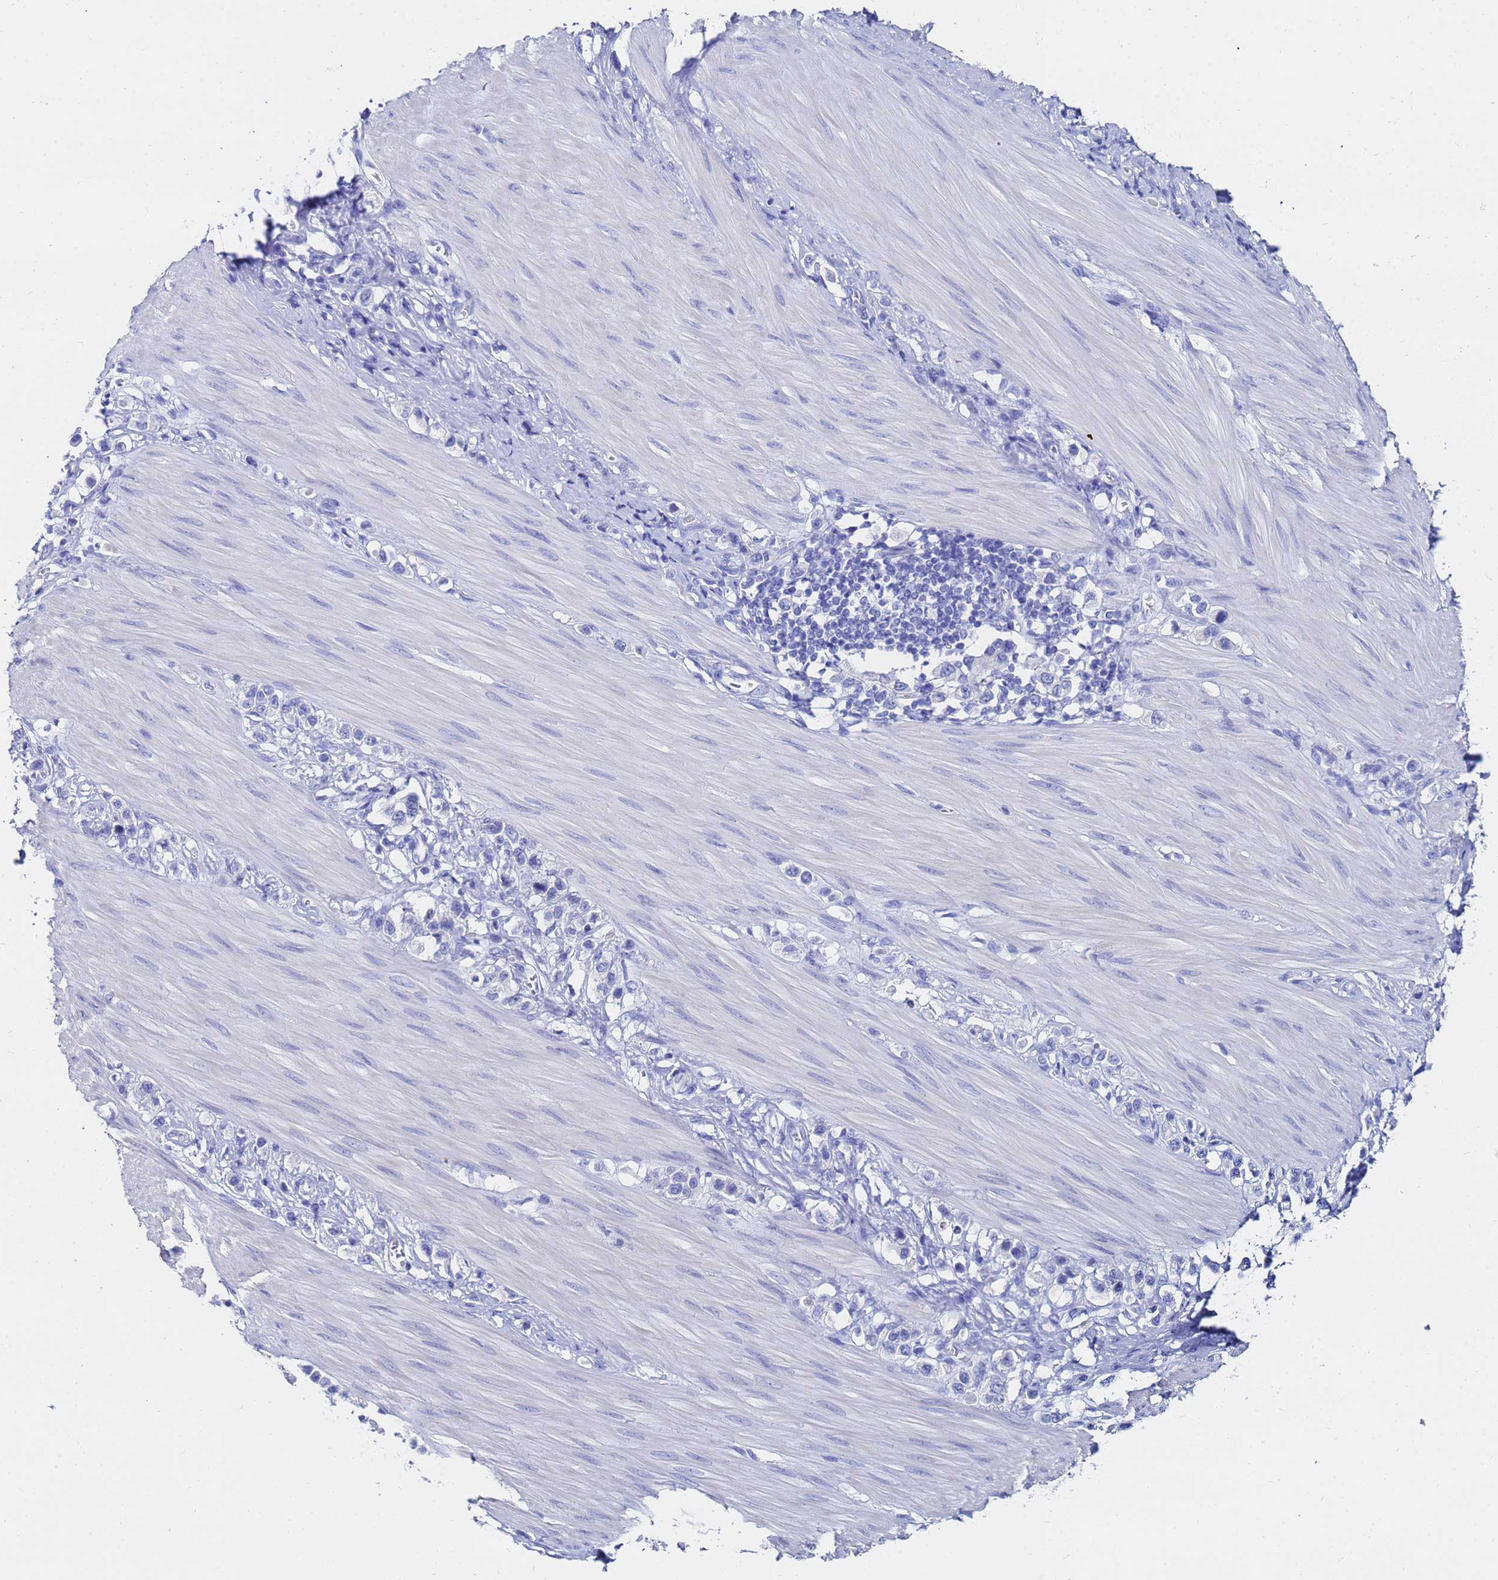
{"staining": {"intensity": "negative", "quantity": "none", "location": "none"}, "tissue": "stomach cancer", "cell_type": "Tumor cells", "image_type": "cancer", "snomed": [{"axis": "morphology", "description": "Adenocarcinoma, NOS"}, {"axis": "topography", "description": "Stomach"}], "caption": "Immunohistochemistry of human stomach cancer demonstrates no positivity in tumor cells. The staining was performed using DAB to visualize the protein expression in brown, while the nuclei were stained in blue with hematoxylin (Magnification: 20x).", "gene": "C2orf72", "patient": {"sex": "female", "age": 65}}